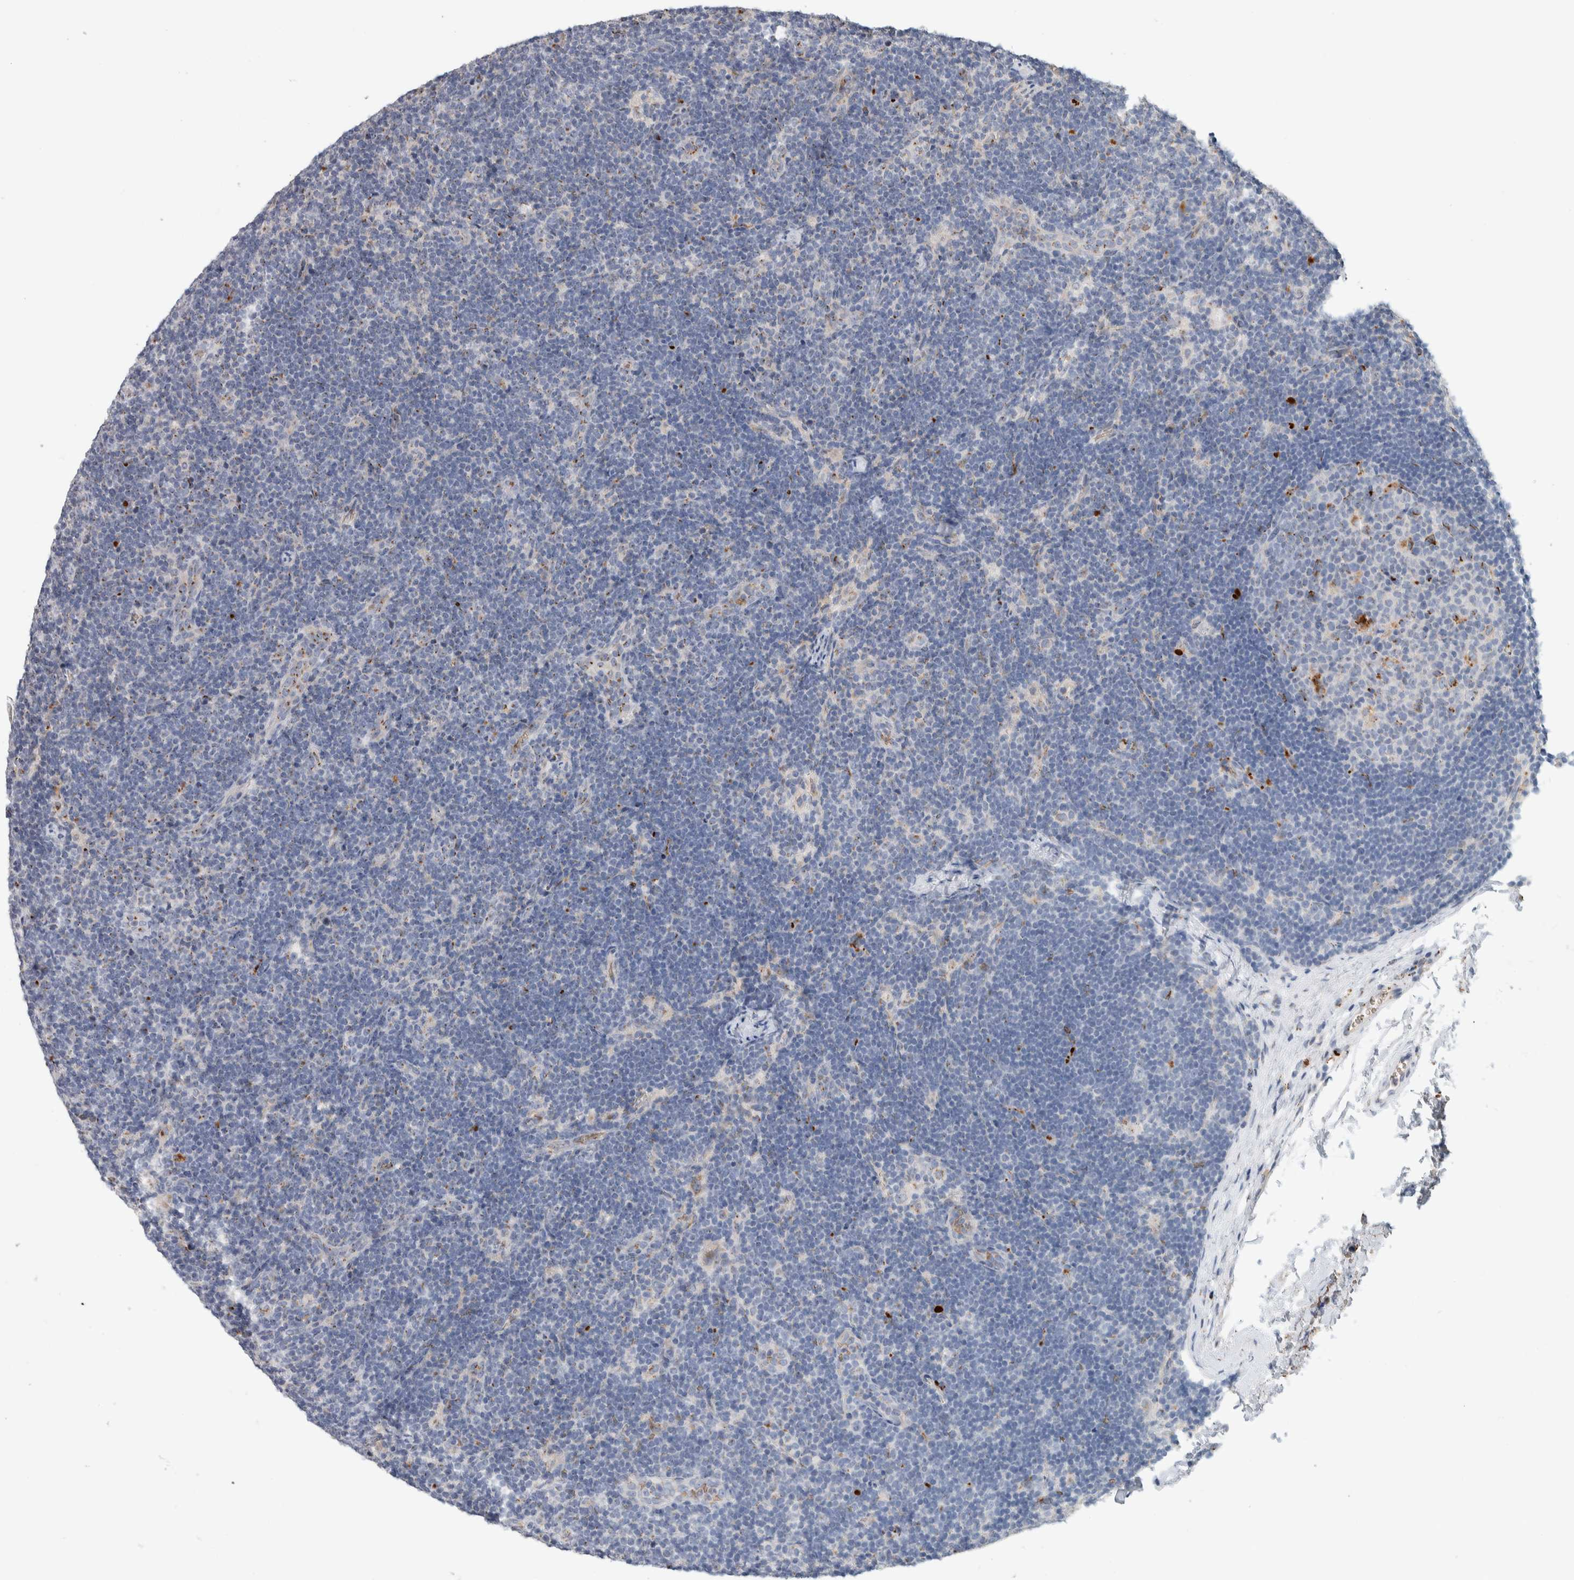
{"staining": {"intensity": "moderate", "quantity": "<25%", "location": "cytoplasmic/membranous"}, "tissue": "lymph node", "cell_type": "Germinal center cells", "image_type": "normal", "snomed": [{"axis": "morphology", "description": "Normal tissue, NOS"}, {"axis": "topography", "description": "Lymph node"}], "caption": "Protein analysis of benign lymph node reveals moderate cytoplasmic/membranous staining in approximately <25% of germinal center cells. (Stains: DAB (3,3'-diaminobenzidine) in brown, nuclei in blue, Microscopy: brightfield microscopy at high magnification).", "gene": "SLC38A10", "patient": {"sex": "female", "age": 22}}